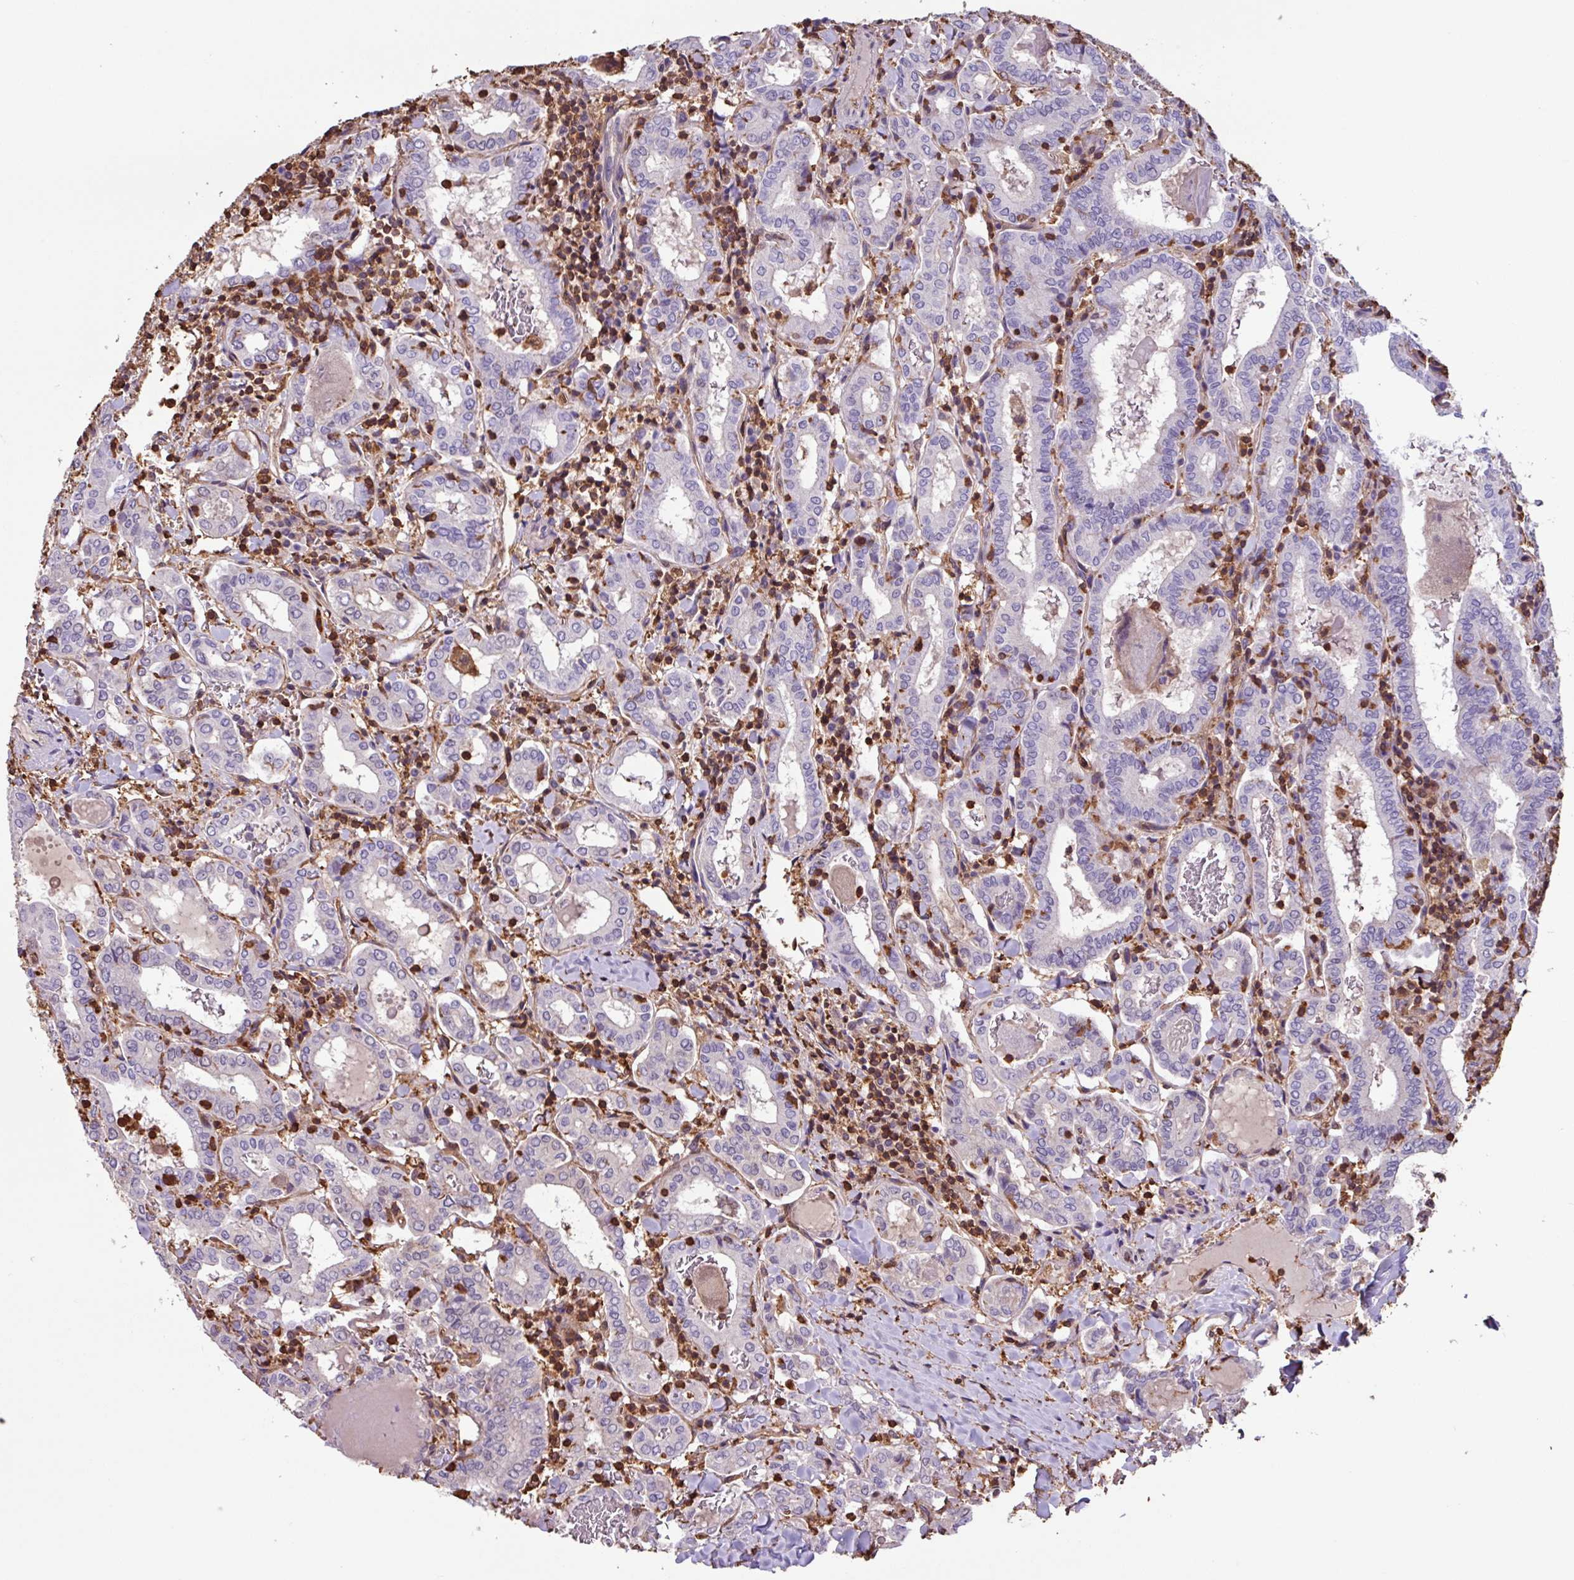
{"staining": {"intensity": "negative", "quantity": "none", "location": "none"}, "tissue": "thyroid cancer", "cell_type": "Tumor cells", "image_type": "cancer", "snomed": [{"axis": "morphology", "description": "Papillary adenocarcinoma, NOS"}, {"axis": "topography", "description": "Thyroid gland"}], "caption": "Thyroid papillary adenocarcinoma was stained to show a protein in brown. There is no significant staining in tumor cells.", "gene": "ARHGDIB", "patient": {"sex": "female", "age": 72}}